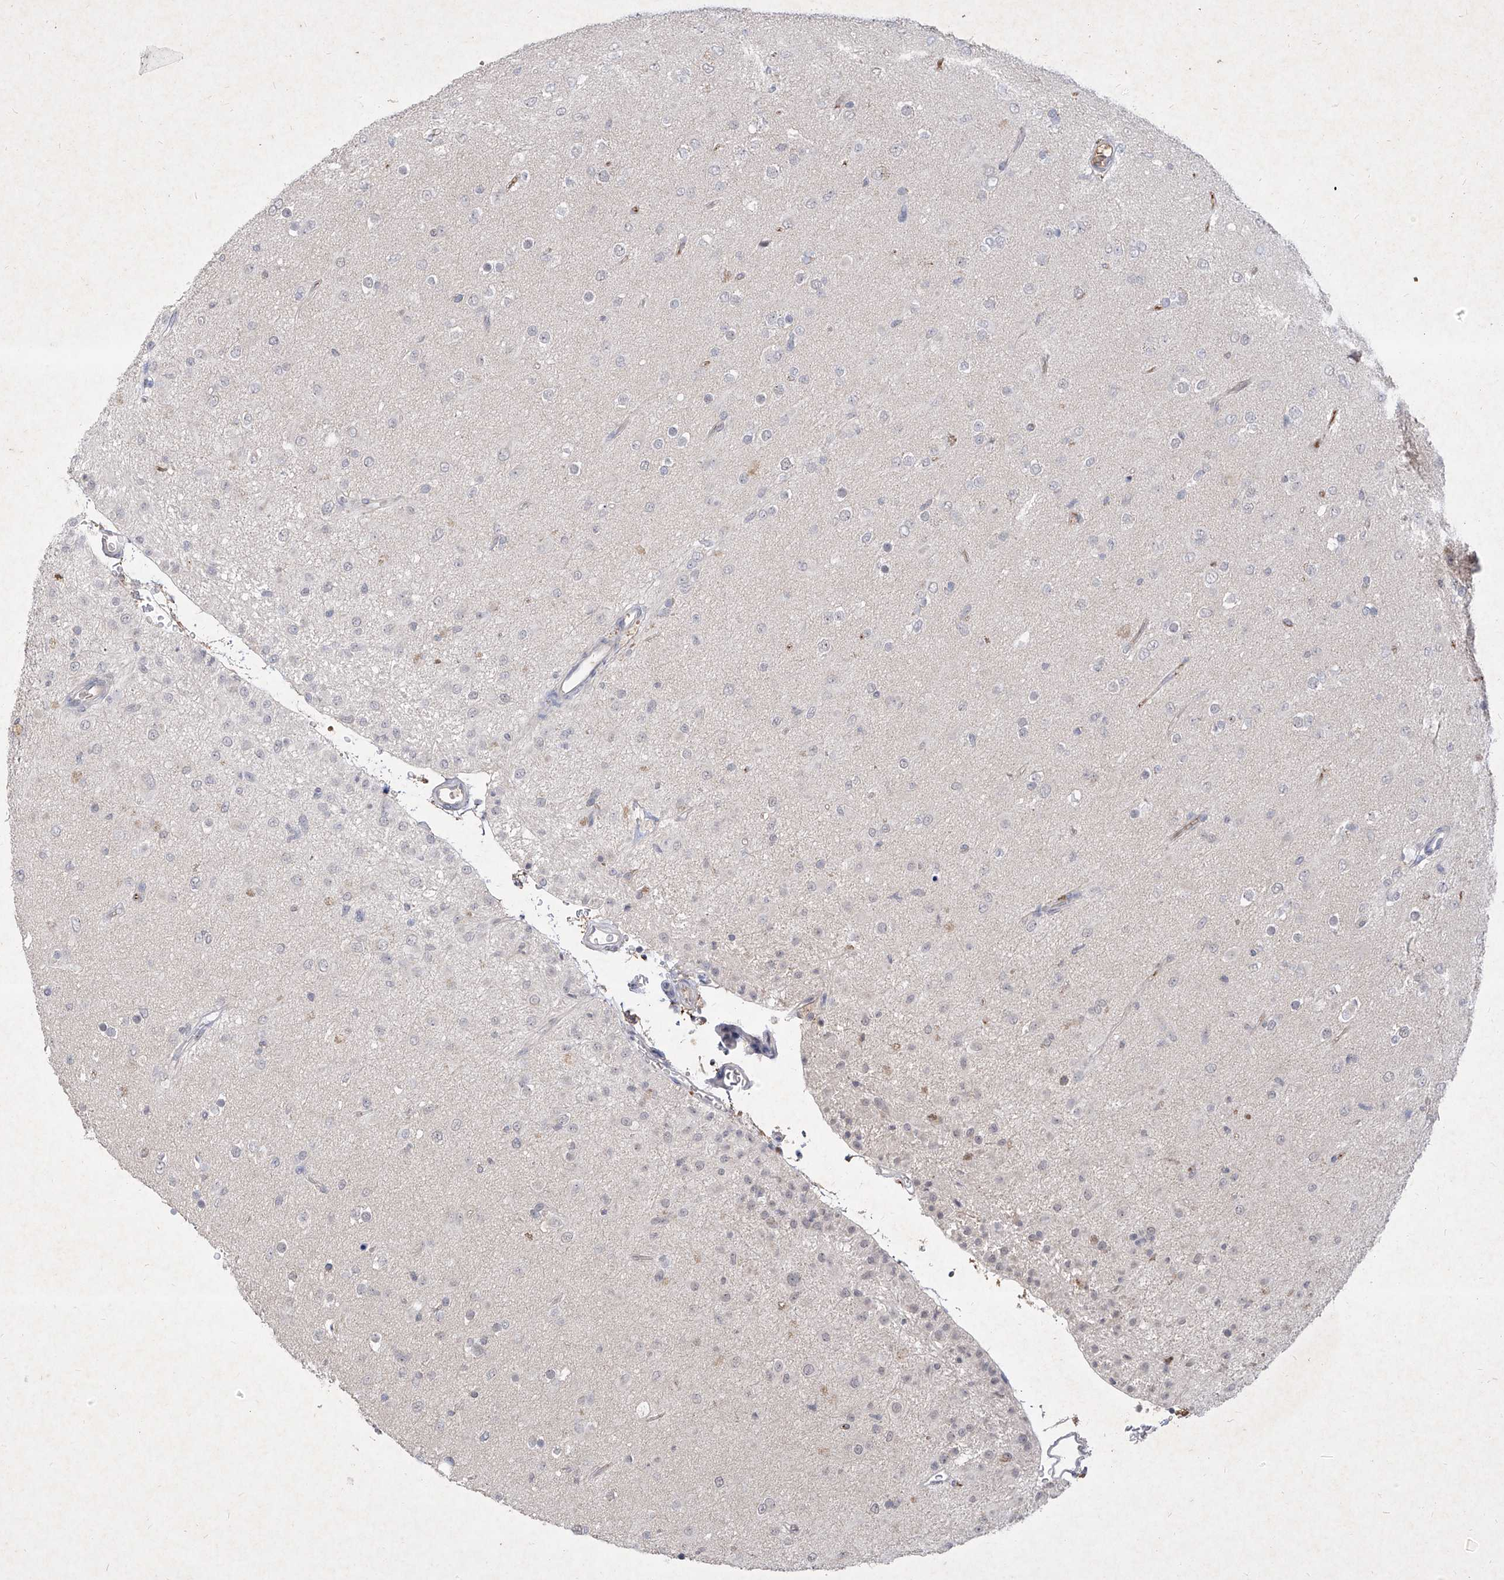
{"staining": {"intensity": "negative", "quantity": "none", "location": "none"}, "tissue": "glioma", "cell_type": "Tumor cells", "image_type": "cancer", "snomed": [{"axis": "morphology", "description": "Glioma, malignant, Low grade"}, {"axis": "topography", "description": "Brain"}], "caption": "The immunohistochemistry (IHC) histopathology image has no significant staining in tumor cells of glioma tissue.", "gene": "C4A", "patient": {"sex": "male", "age": 65}}